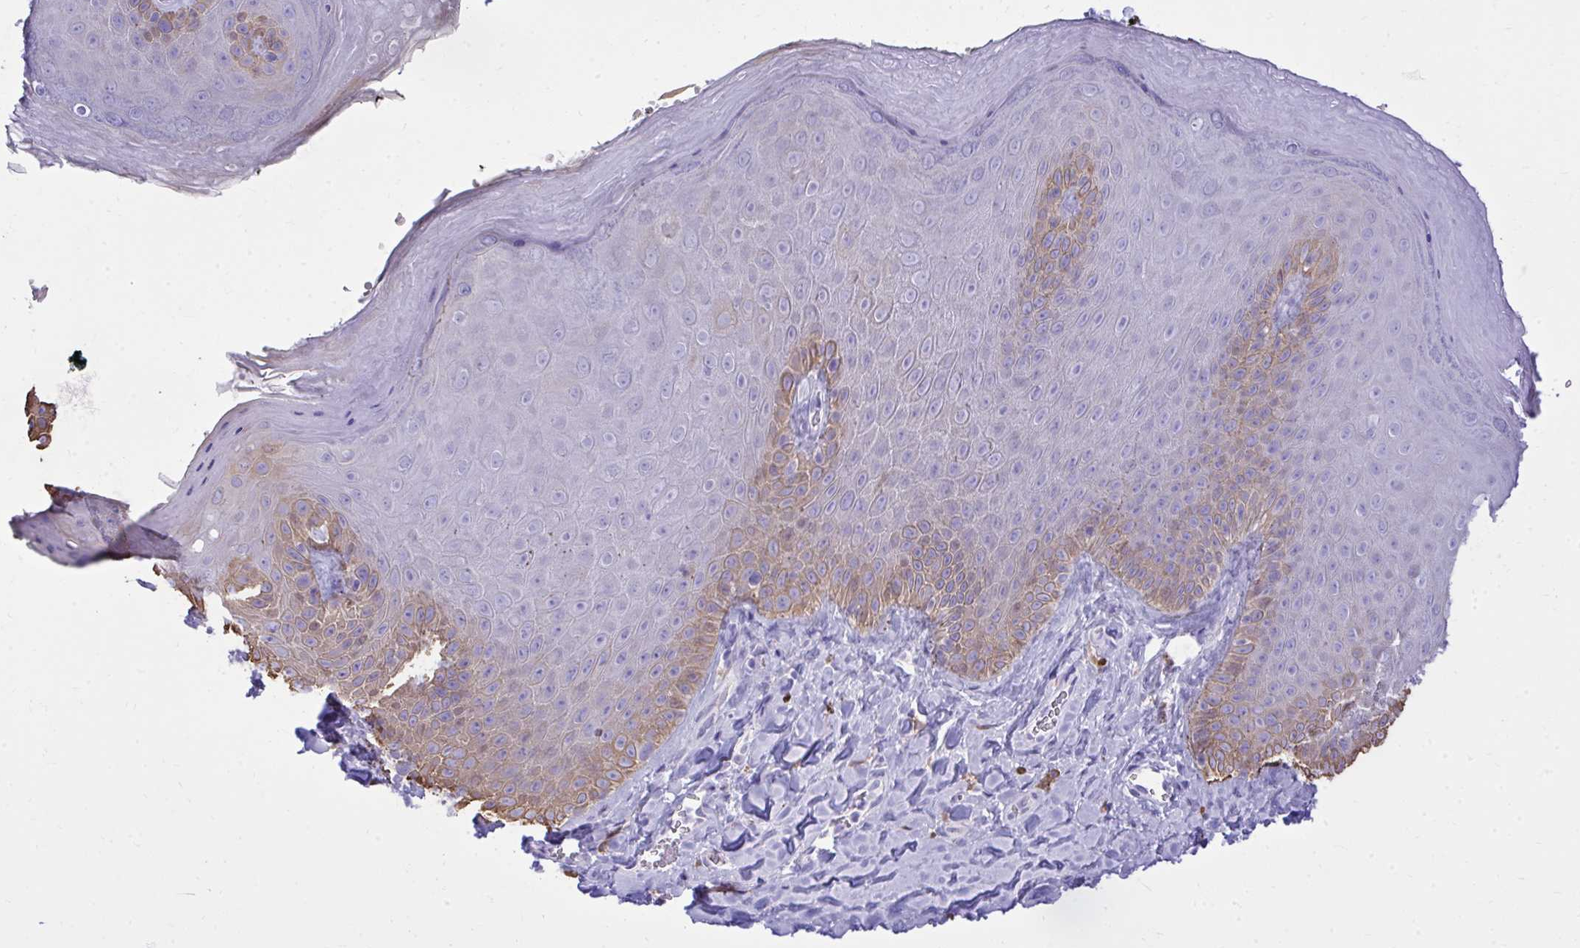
{"staining": {"intensity": "moderate", "quantity": "<25%", "location": "cytoplasmic/membranous"}, "tissue": "skin", "cell_type": "Epidermal cells", "image_type": "normal", "snomed": [{"axis": "morphology", "description": "Normal tissue, NOS"}, {"axis": "topography", "description": "Anal"}, {"axis": "topography", "description": "Peripheral nerve tissue"}], "caption": "A low amount of moderate cytoplasmic/membranous positivity is appreciated in approximately <25% of epidermal cells in normal skin. (DAB (3,3'-diaminobenzidine) IHC with brightfield microscopy, high magnification).", "gene": "PSD", "patient": {"sex": "male", "age": 53}}